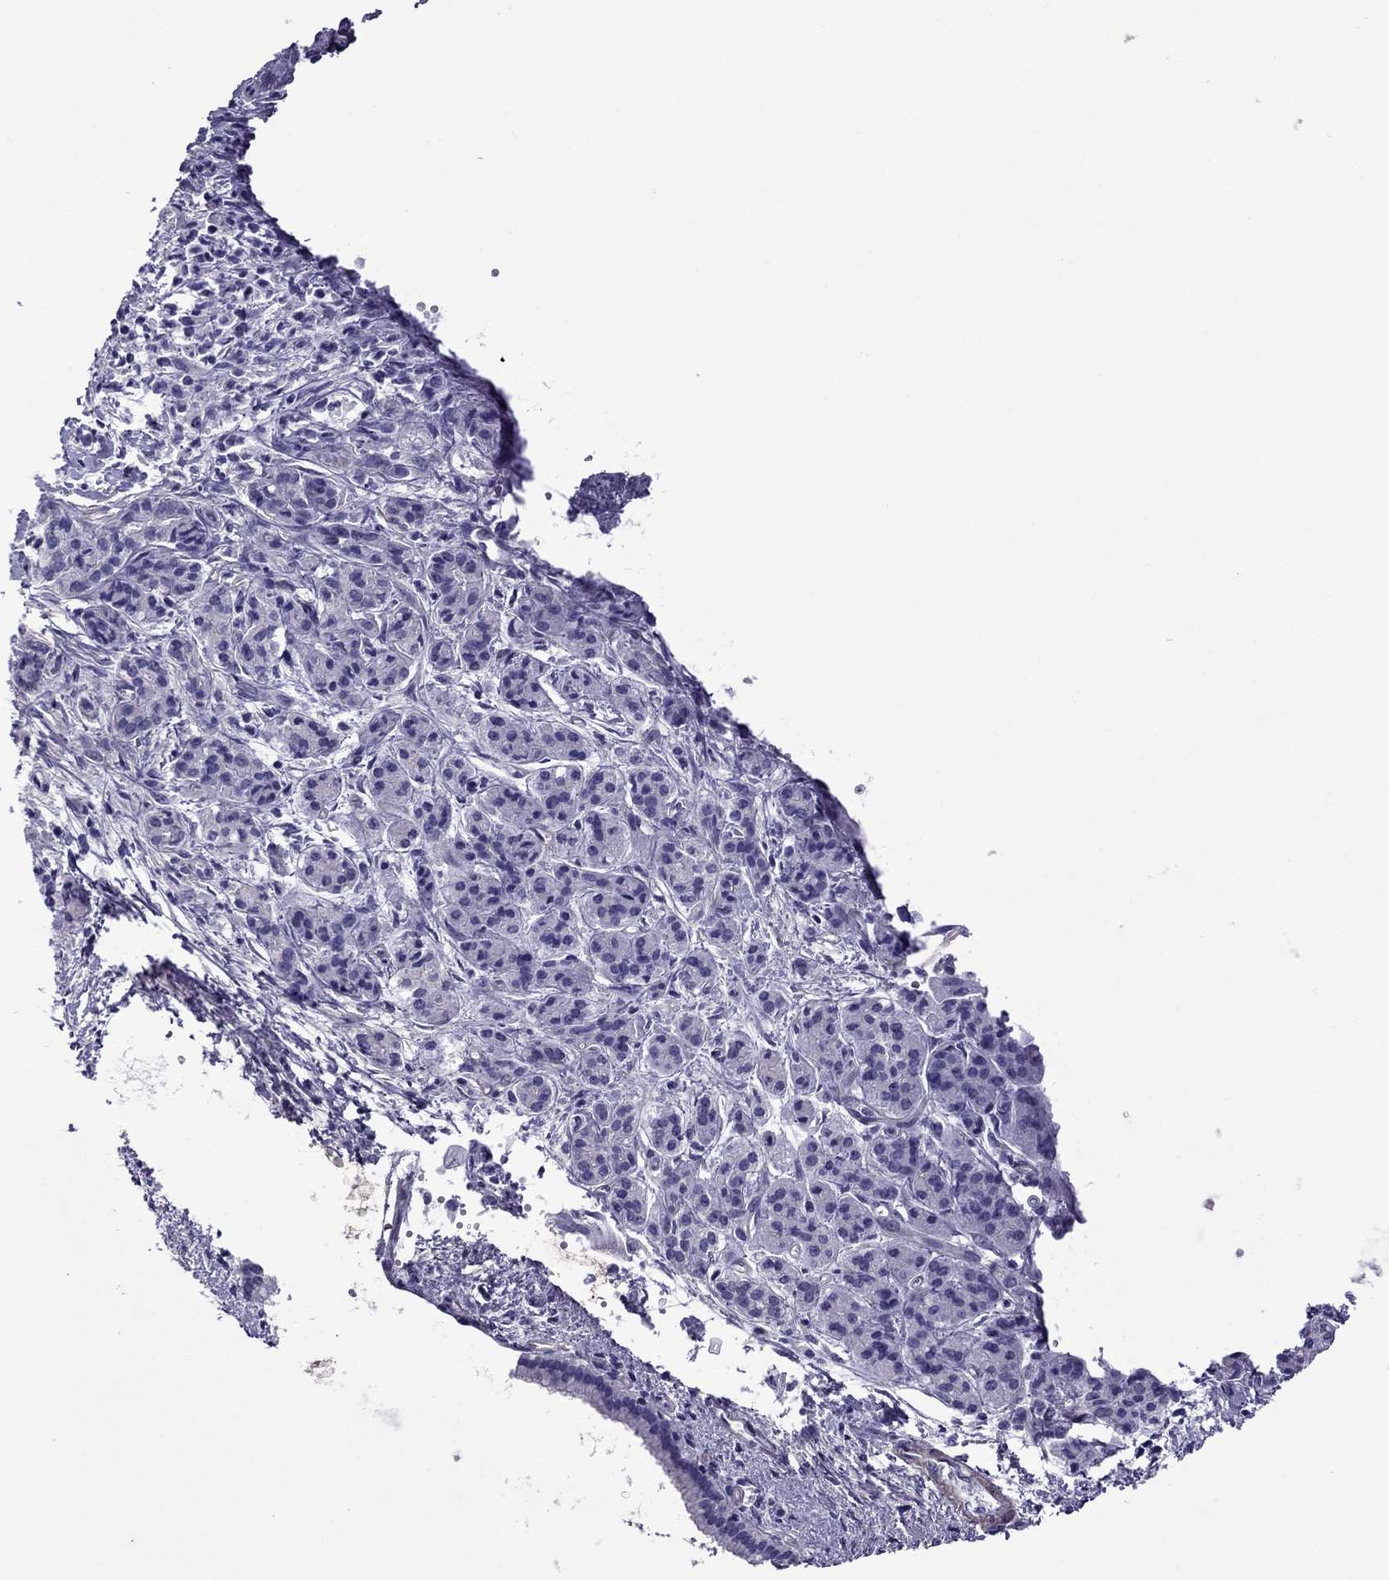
{"staining": {"intensity": "negative", "quantity": "none", "location": "none"}, "tissue": "pancreatic cancer", "cell_type": "Tumor cells", "image_type": "cancer", "snomed": [{"axis": "morphology", "description": "Adenocarcinoma, NOS"}, {"axis": "topography", "description": "Pancreas"}], "caption": "Immunohistochemistry of human adenocarcinoma (pancreatic) reveals no staining in tumor cells.", "gene": "CHRNA5", "patient": {"sex": "male", "age": 48}}